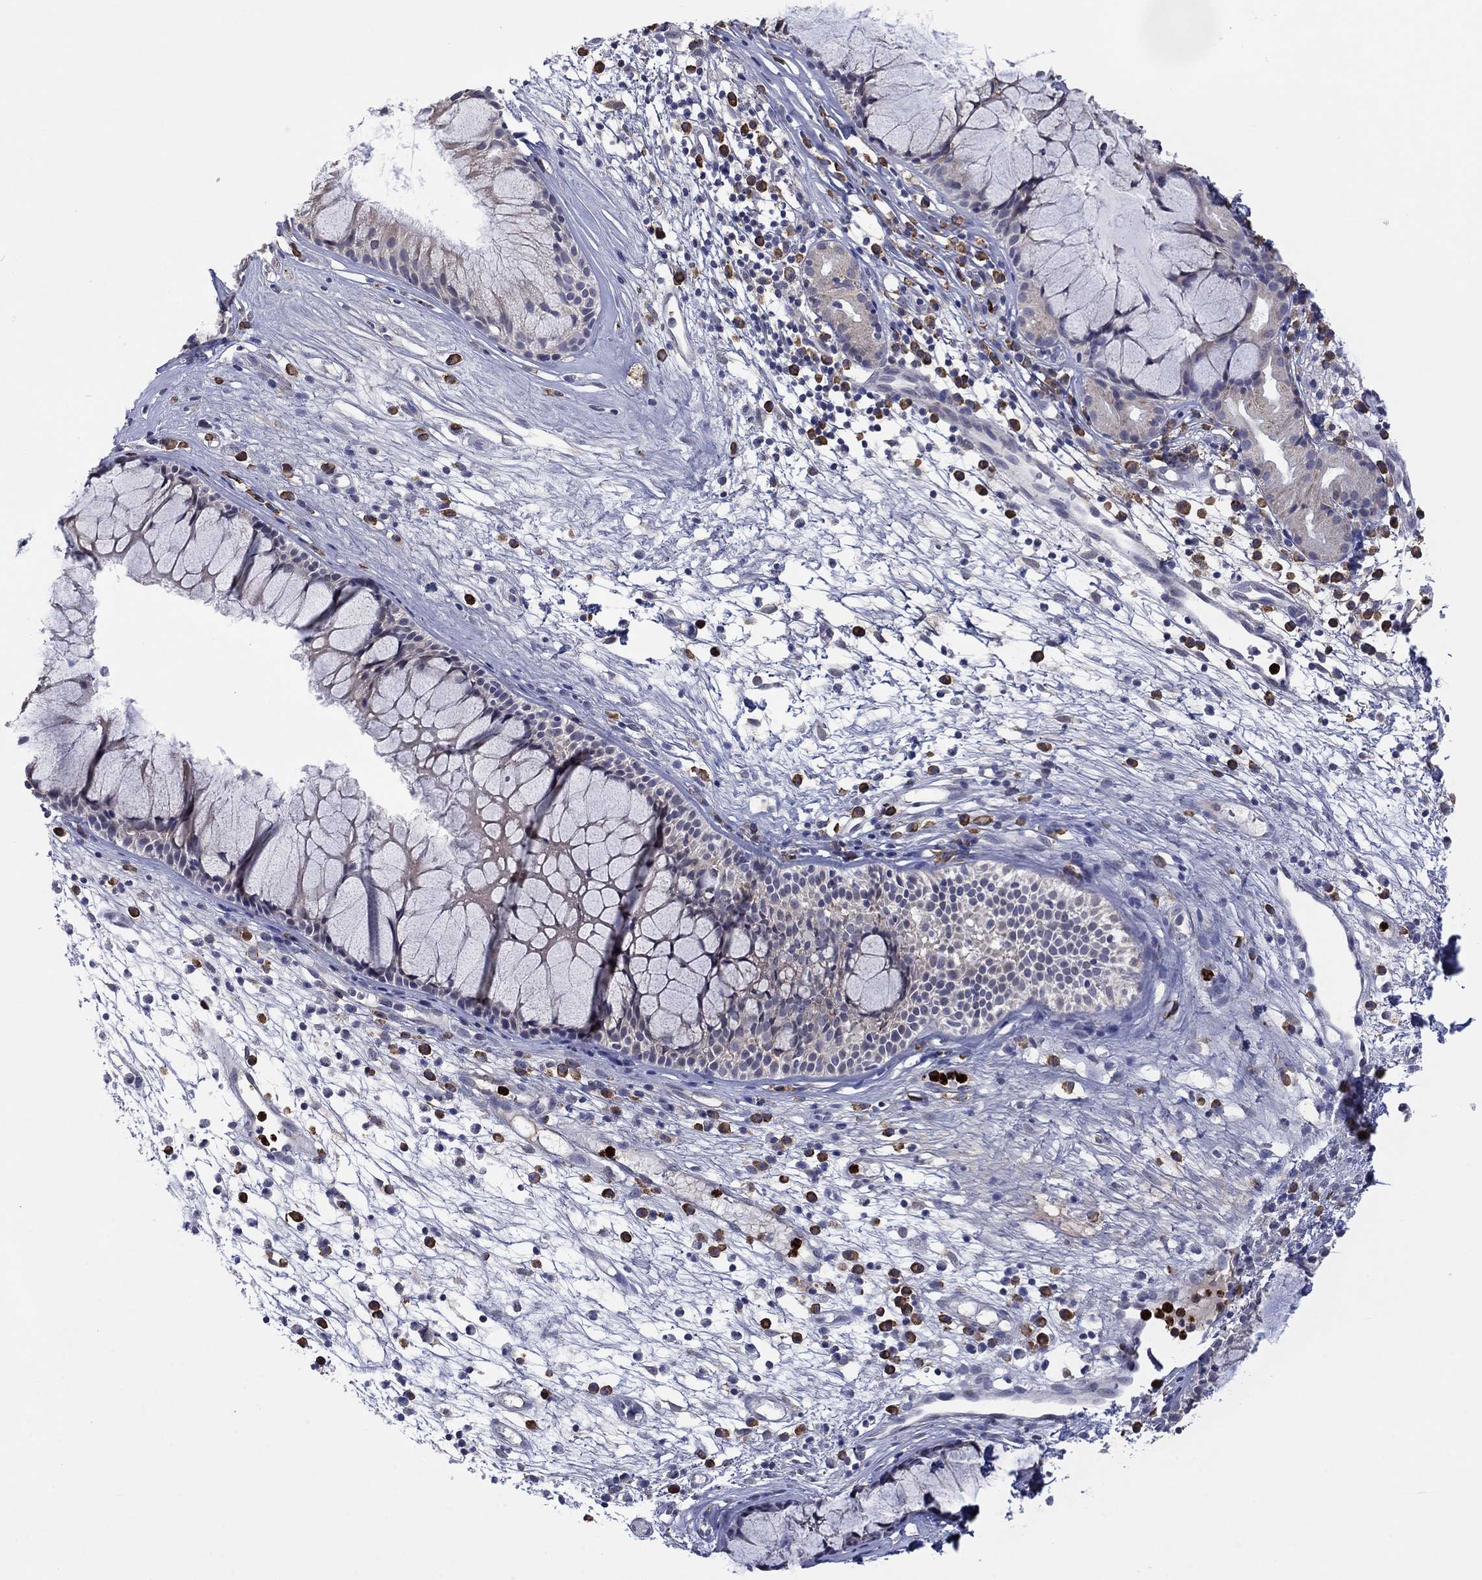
{"staining": {"intensity": "negative", "quantity": "none", "location": "none"}, "tissue": "nasopharynx", "cell_type": "Respiratory epithelial cells", "image_type": "normal", "snomed": [{"axis": "morphology", "description": "Normal tissue, NOS"}, {"axis": "topography", "description": "Nasopharynx"}], "caption": "Immunohistochemistry of unremarkable human nasopharynx exhibits no positivity in respiratory epithelial cells.", "gene": "MTRFR", "patient": {"sex": "male", "age": 77}}